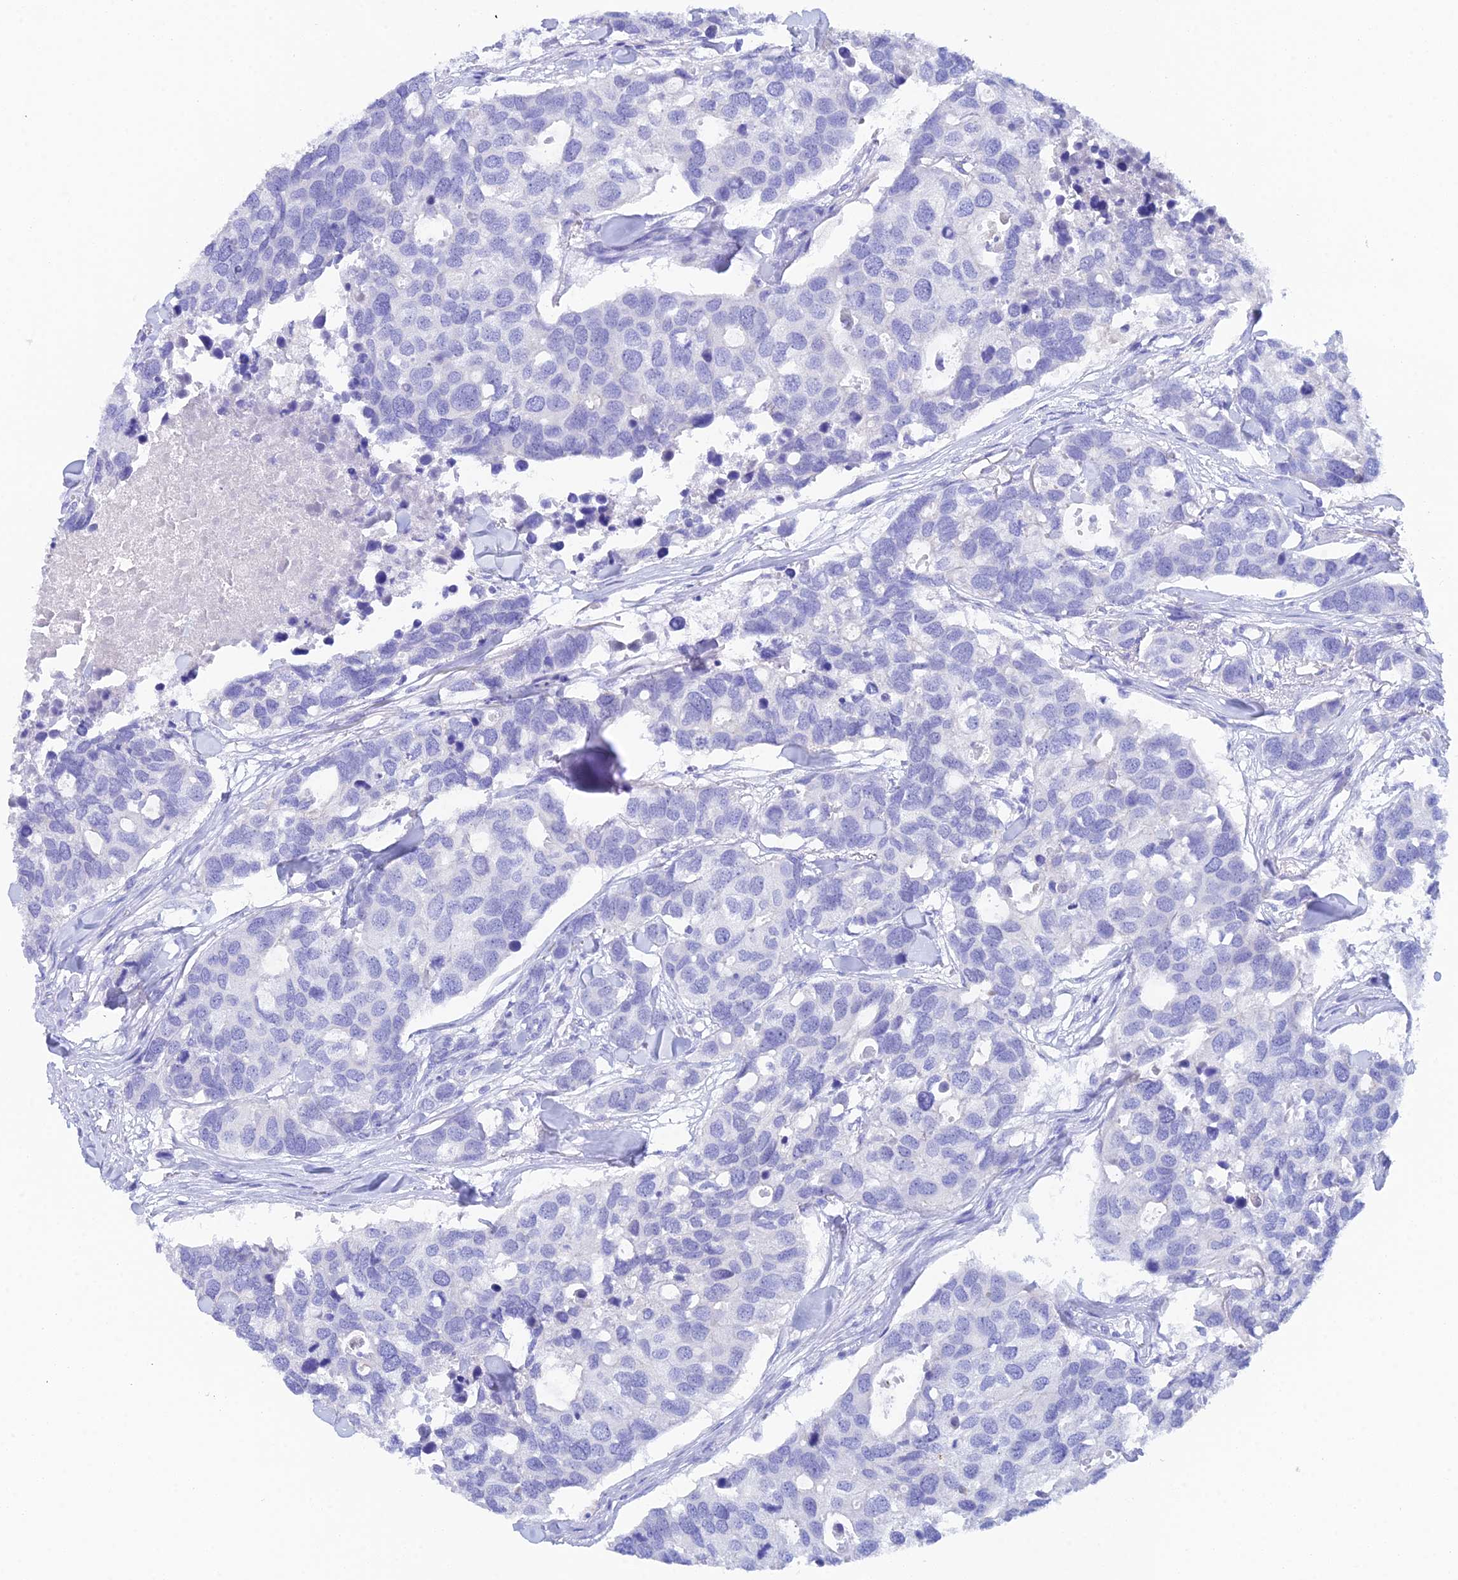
{"staining": {"intensity": "negative", "quantity": "none", "location": "none"}, "tissue": "breast cancer", "cell_type": "Tumor cells", "image_type": "cancer", "snomed": [{"axis": "morphology", "description": "Duct carcinoma"}, {"axis": "topography", "description": "Breast"}], "caption": "Breast cancer (infiltrating ductal carcinoma) stained for a protein using immunohistochemistry (IHC) exhibits no staining tumor cells.", "gene": "REG1A", "patient": {"sex": "female", "age": 83}}